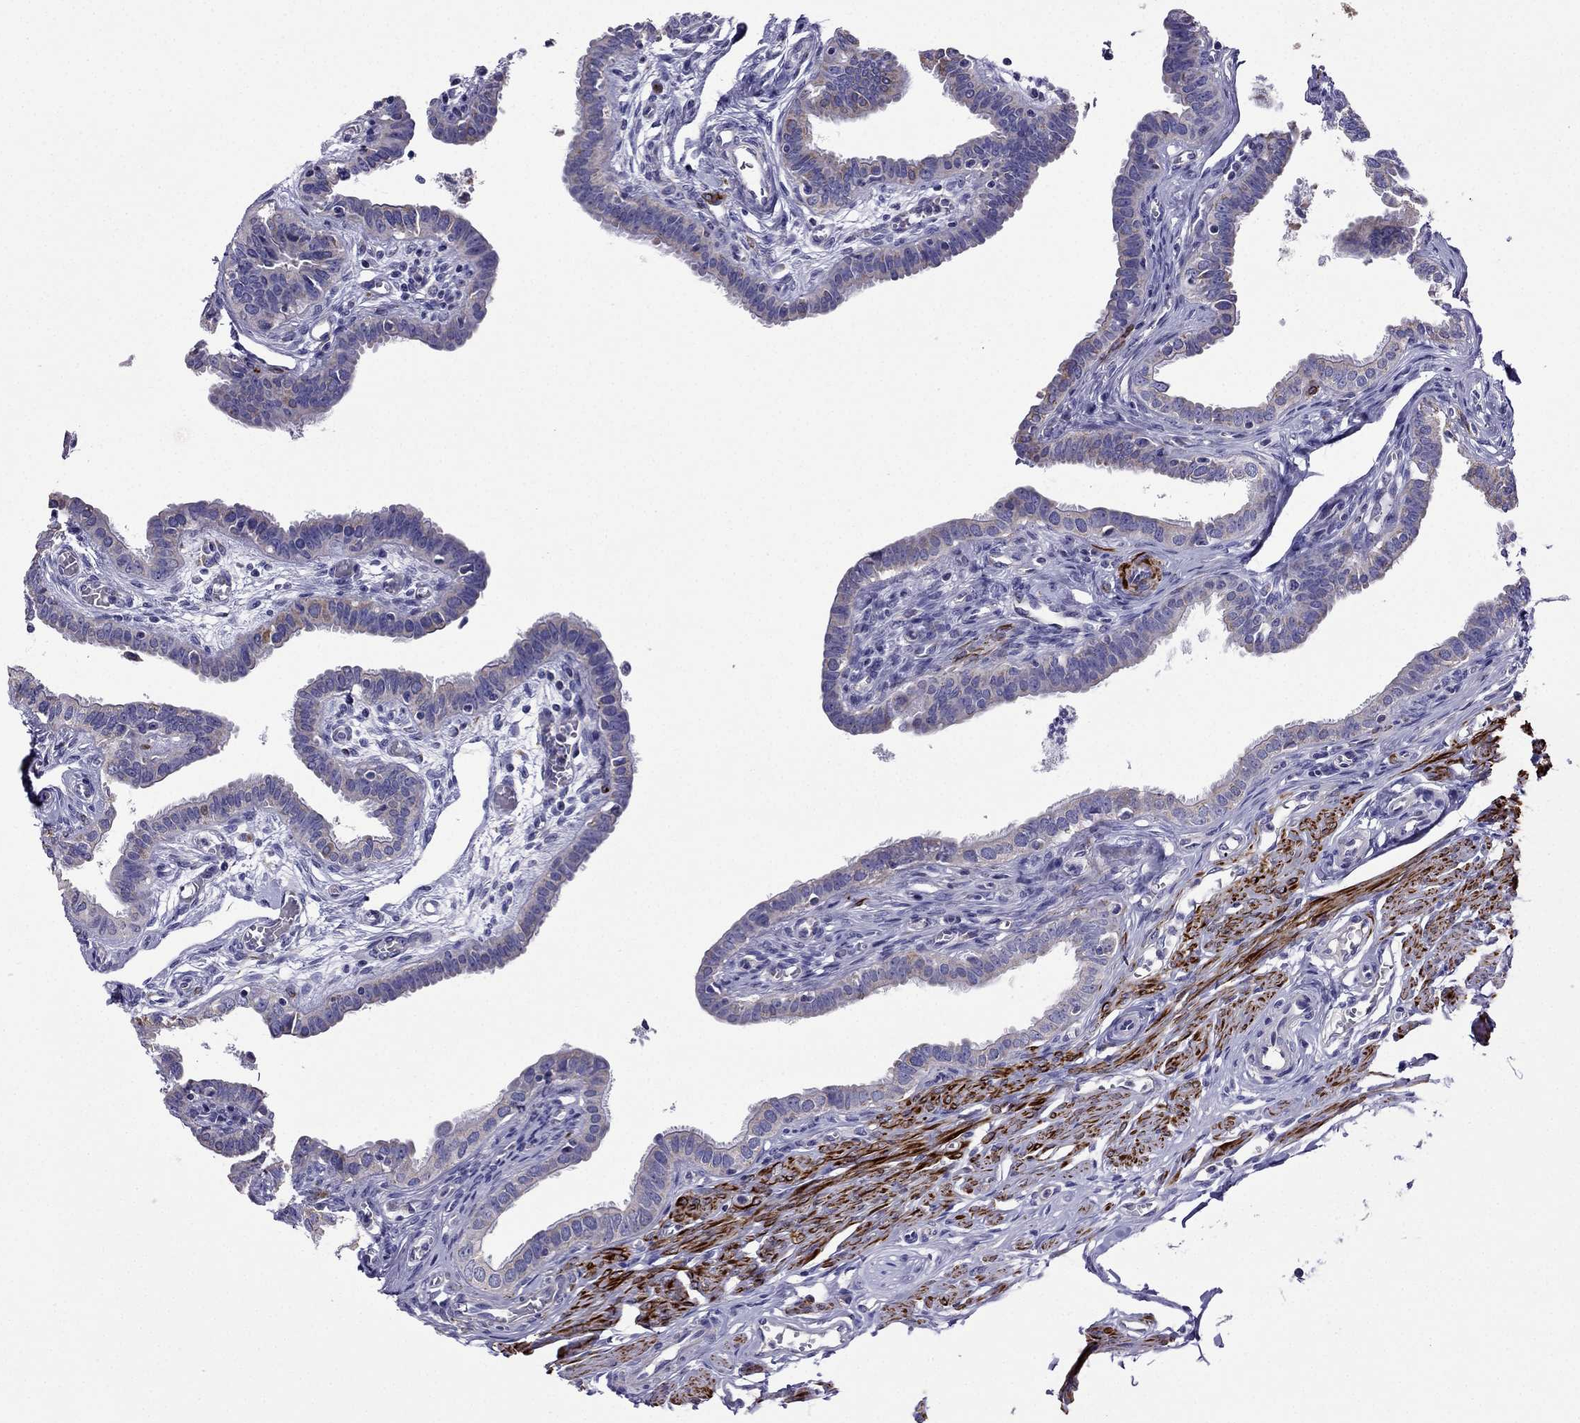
{"staining": {"intensity": "weak", "quantity": "<25%", "location": "cytoplasmic/membranous"}, "tissue": "fallopian tube", "cell_type": "Glandular cells", "image_type": "normal", "snomed": [{"axis": "morphology", "description": "Normal tissue, NOS"}, {"axis": "morphology", "description": "Carcinoma, endometroid"}, {"axis": "topography", "description": "Fallopian tube"}, {"axis": "topography", "description": "Ovary"}], "caption": "The micrograph demonstrates no staining of glandular cells in normal fallopian tube.", "gene": "DSC1", "patient": {"sex": "female", "age": 42}}